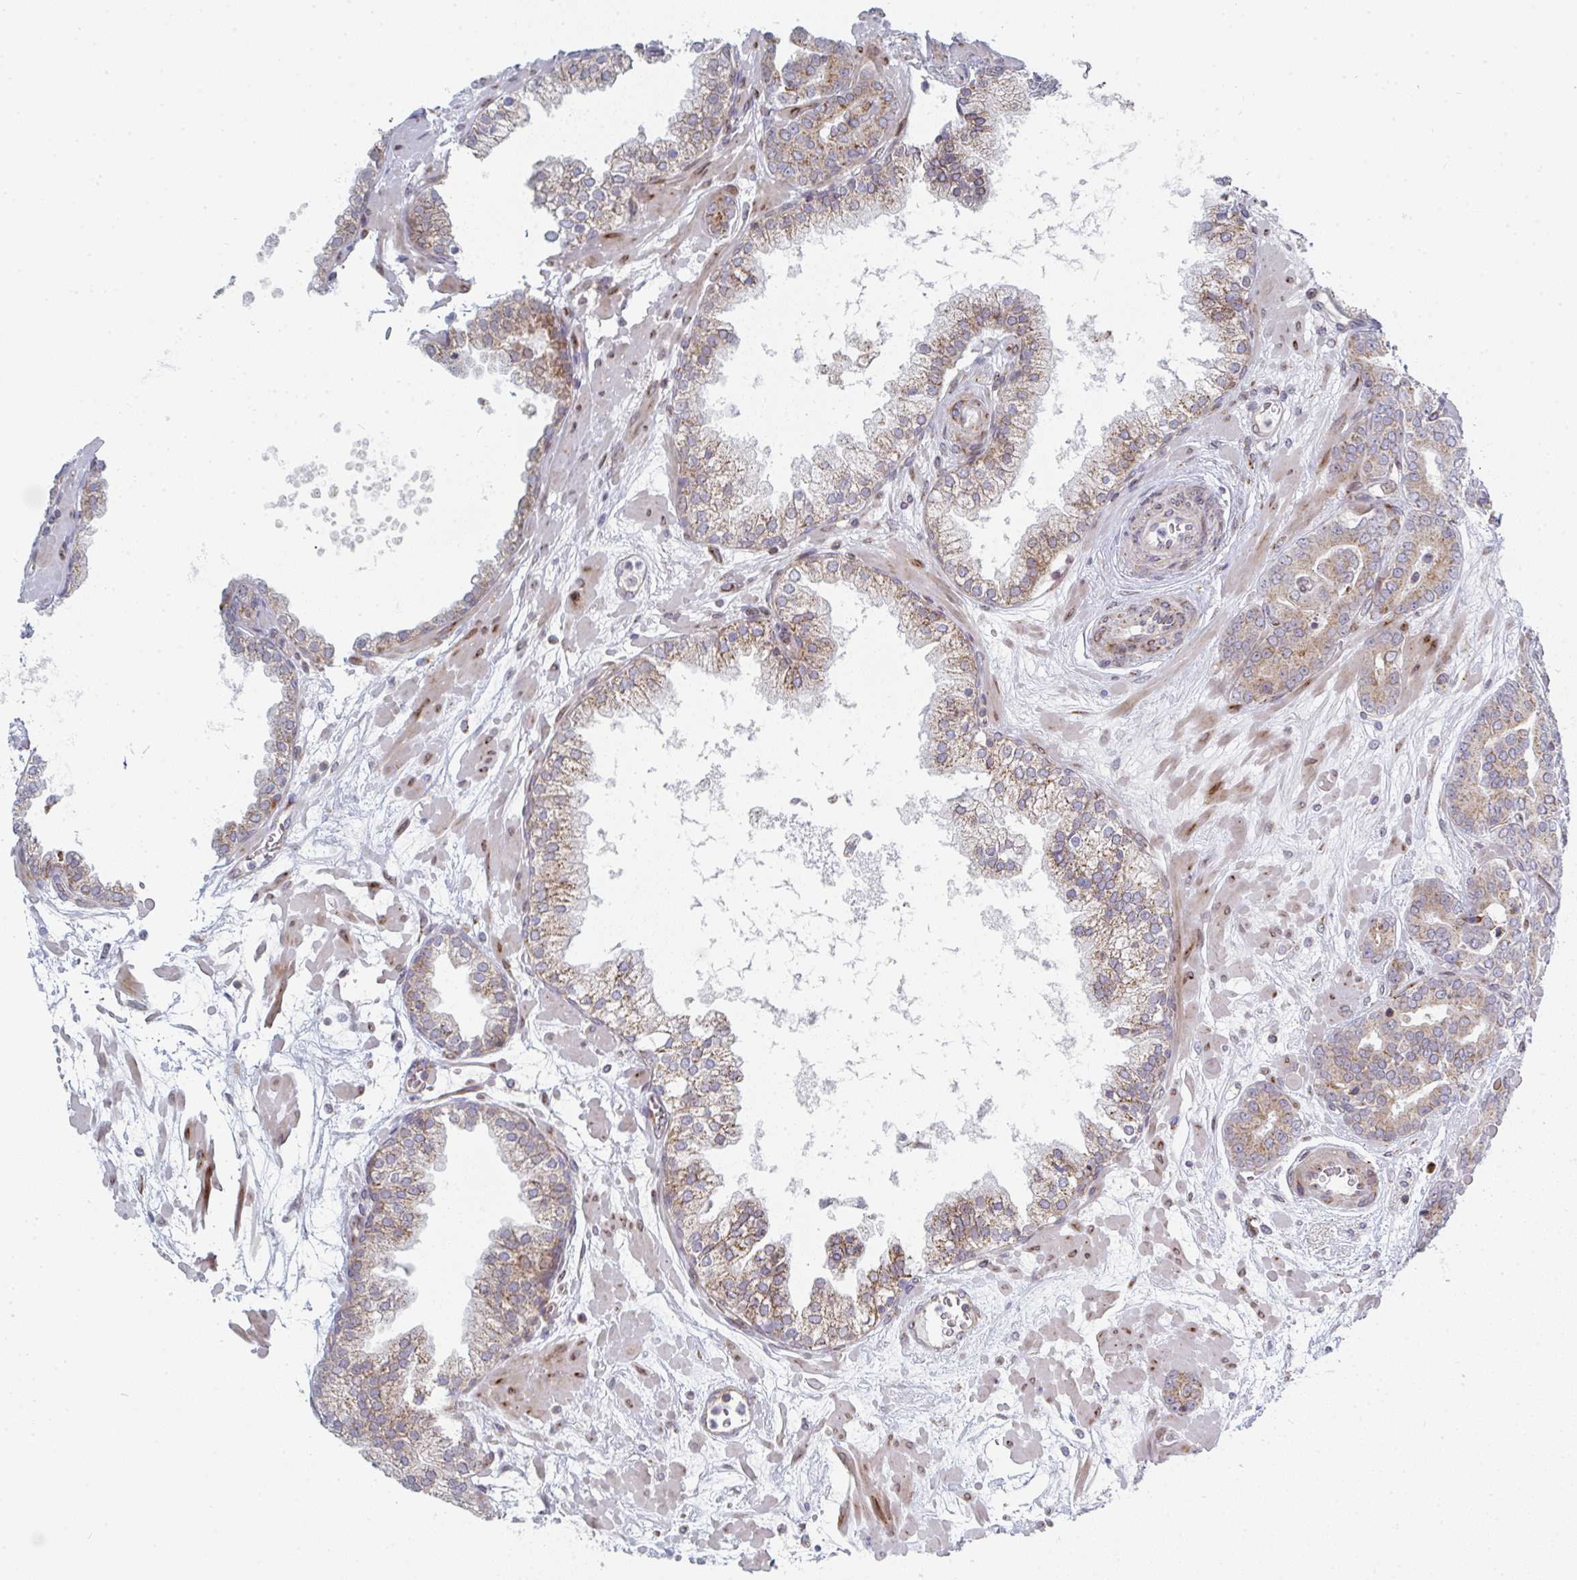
{"staining": {"intensity": "weak", "quantity": ">75%", "location": "cytoplasmic/membranous"}, "tissue": "prostate cancer", "cell_type": "Tumor cells", "image_type": "cancer", "snomed": [{"axis": "morphology", "description": "Adenocarcinoma, High grade"}, {"axis": "topography", "description": "Prostate"}], "caption": "Weak cytoplasmic/membranous protein expression is identified in approximately >75% of tumor cells in high-grade adenocarcinoma (prostate).", "gene": "PRKCH", "patient": {"sex": "male", "age": 66}}